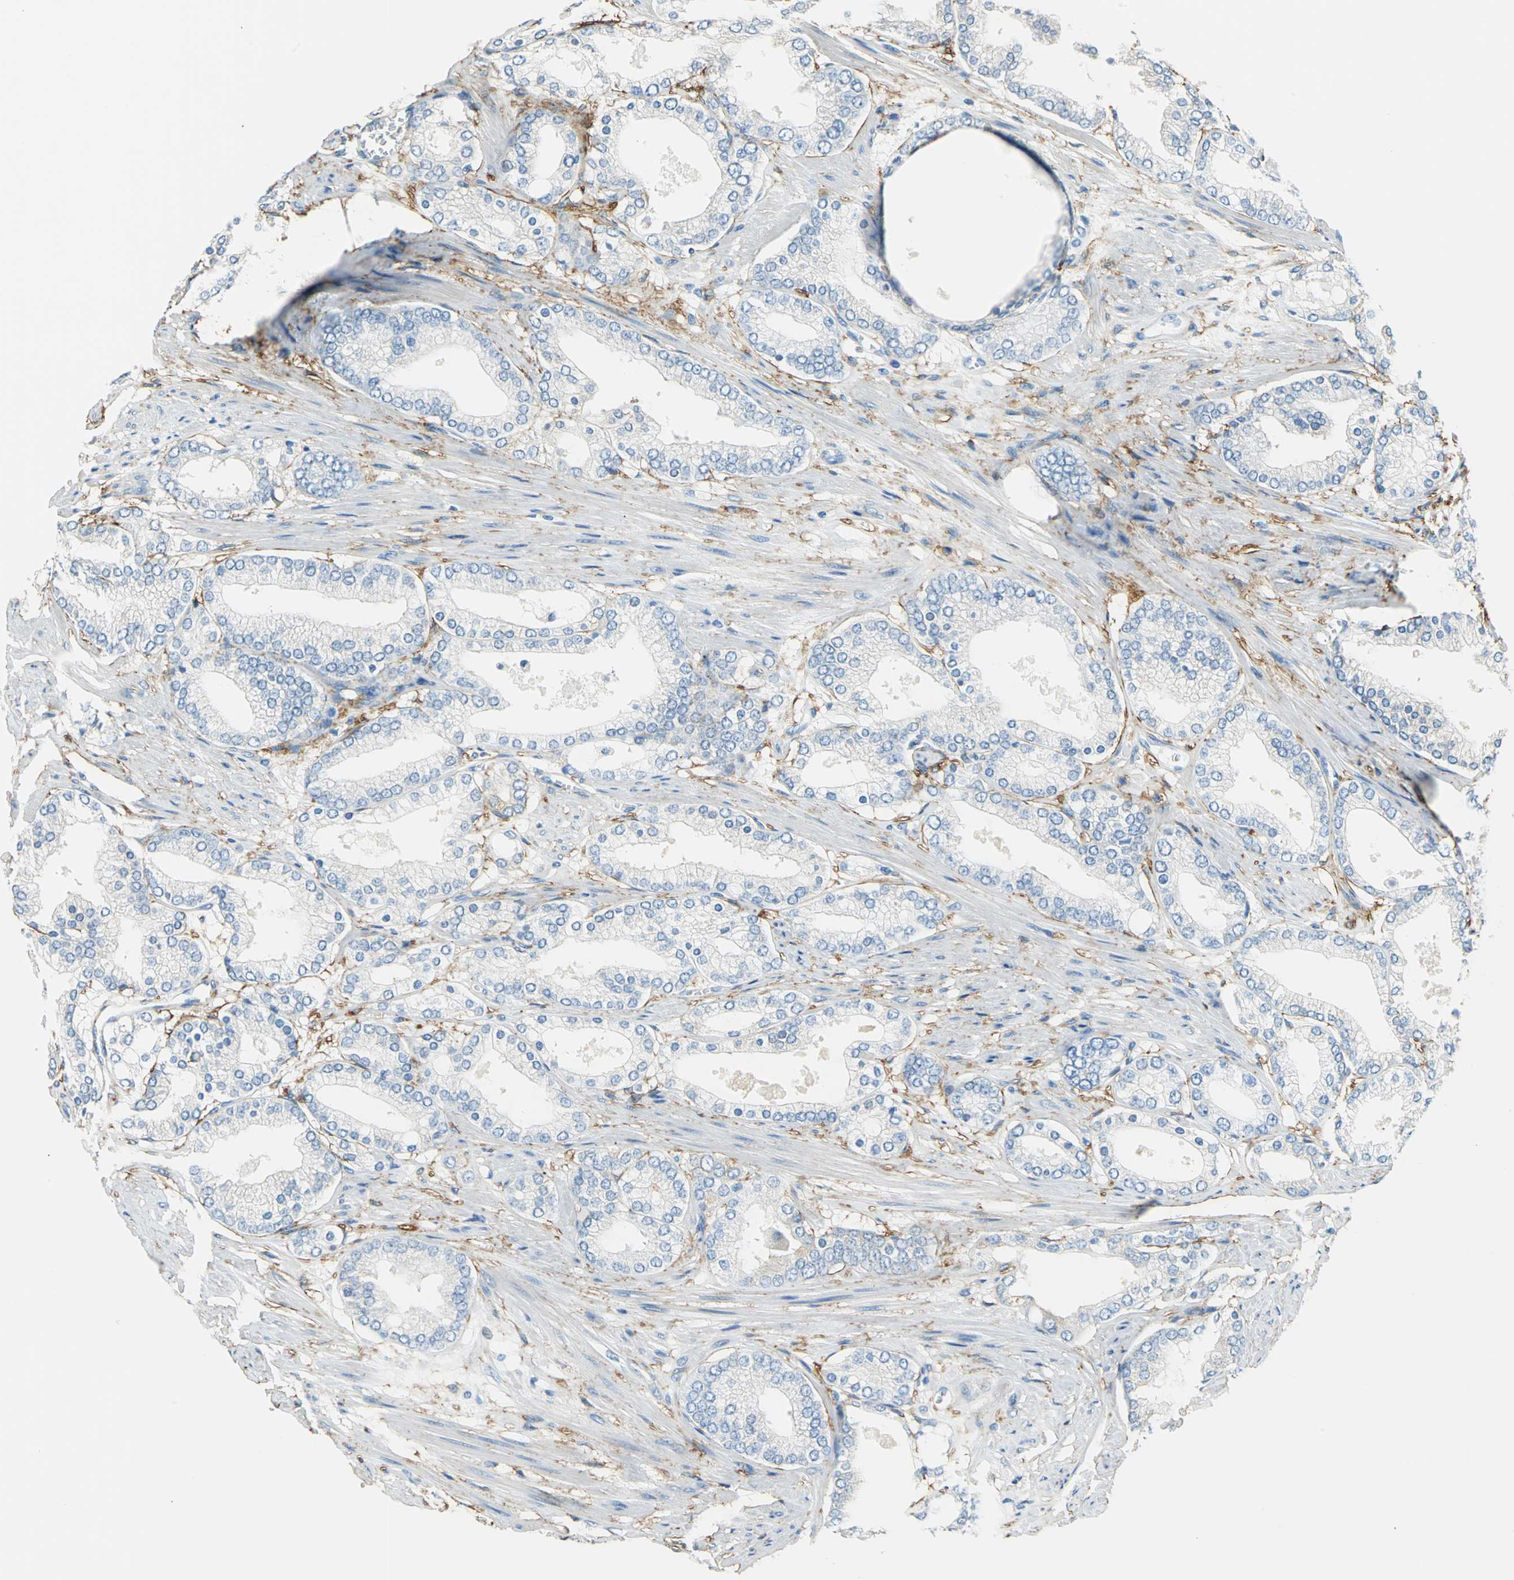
{"staining": {"intensity": "negative", "quantity": "none", "location": "none"}, "tissue": "prostate cancer", "cell_type": "Tumor cells", "image_type": "cancer", "snomed": [{"axis": "morphology", "description": "Adenocarcinoma, High grade"}, {"axis": "topography", "description": "Prostate"}], "caption": "A micrograph of human adenocarcinoma (high-grade) (prostate) is negative for staining in tumor cells.", "gene": "AKAP12", "patient": {"sex": "male", "age": 61}}